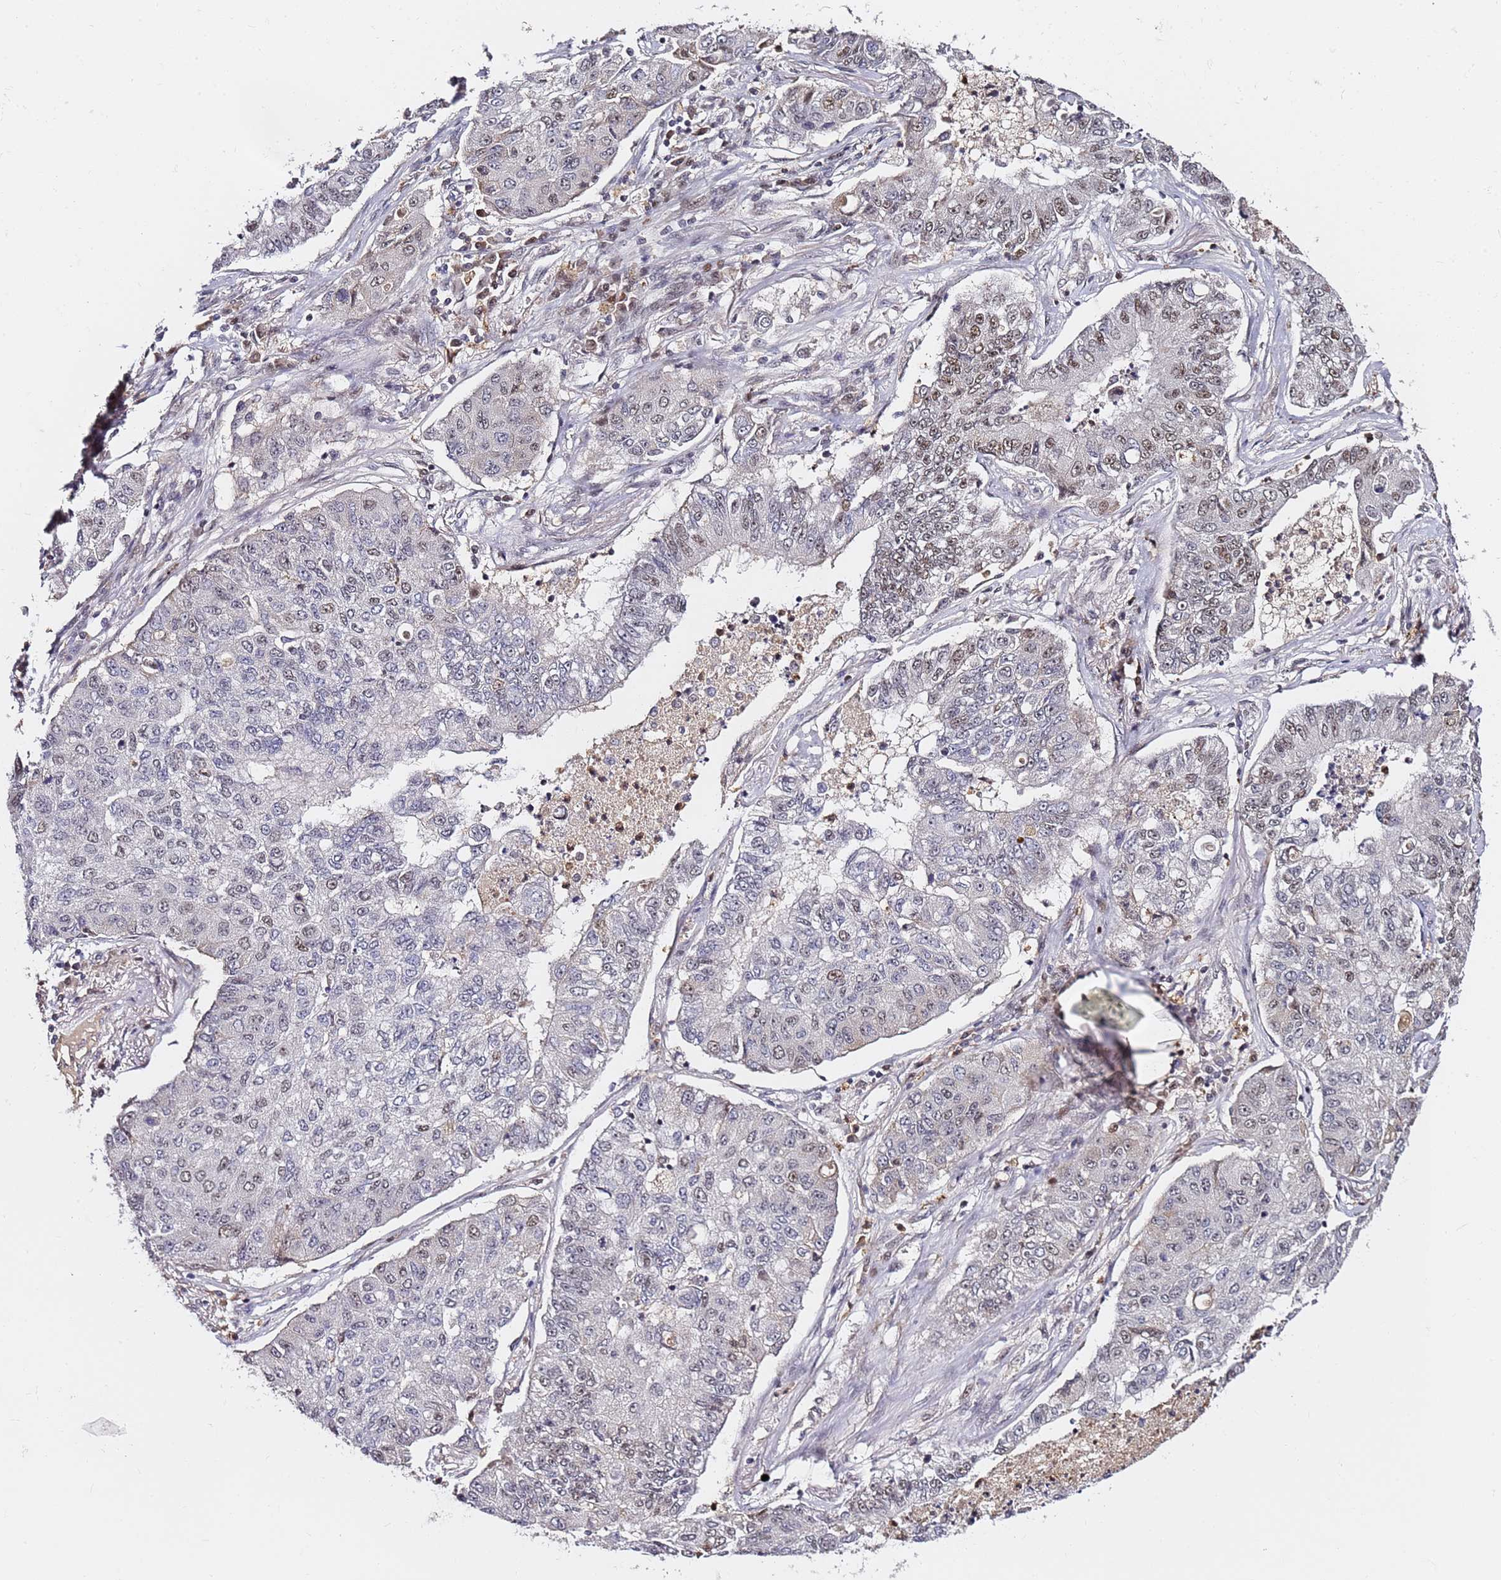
{"staining": {"intensity": "moderate", "quantity": "<25%", "location": "nuclear"}, "tissue": "lung cancer", "cell_type": "Tumor cells", "image_type": "cancer", "snomed": [{"axis": "morphology", "description": "Squamous cell carcinoma, NOS"}, {"axis": "topography", "description": "Lung"}], "caption": "Immunohistochemical staining of human lung cancer (squamous cell carcinoma) reveals low levels of moderate nuclear protein positivity in approximately <25% of tumor cells.", "gene": "FCF1", "patient": {"sex": "male", "age": 74}}